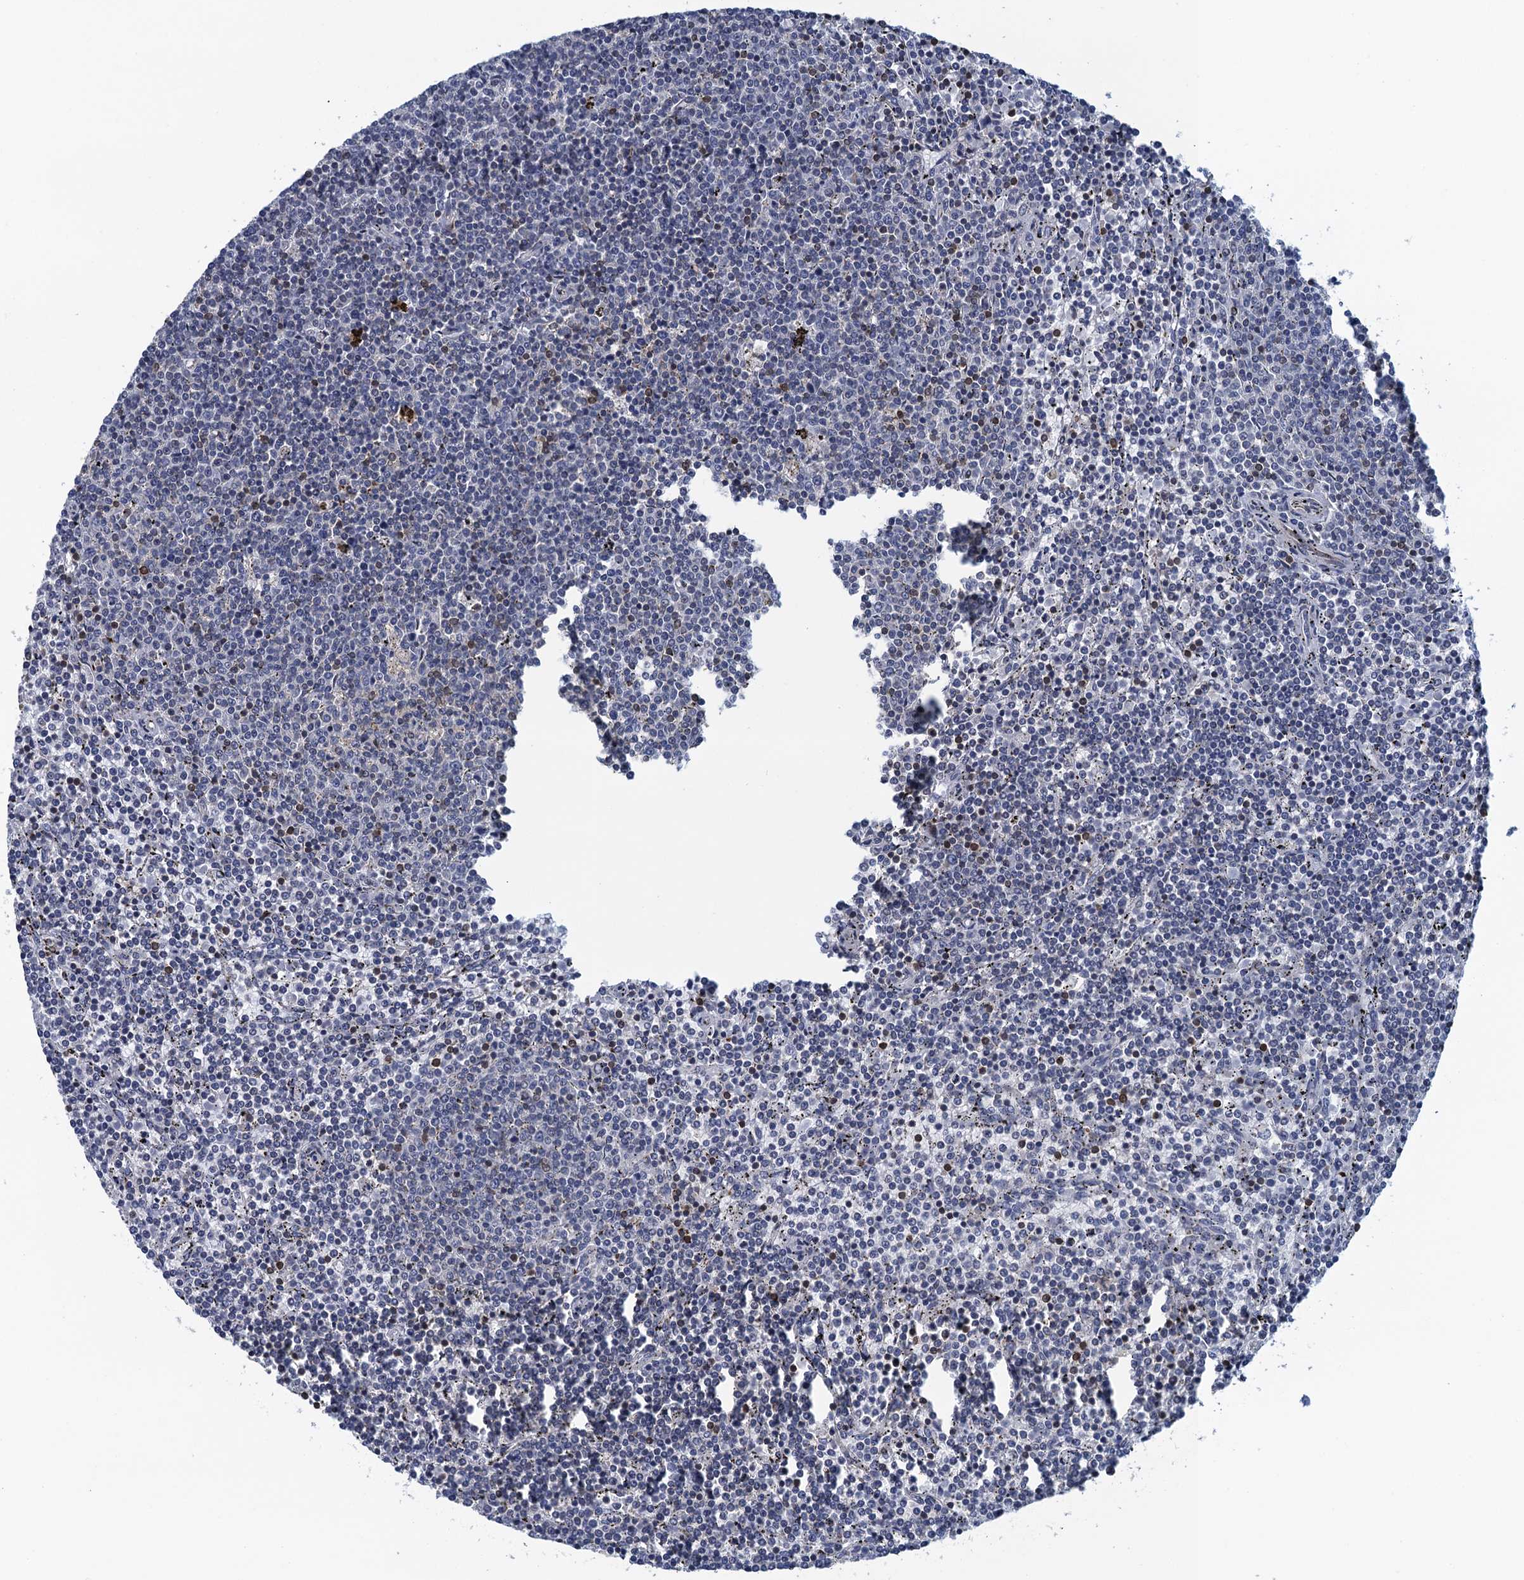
{"staining": {"intensity": "negative", "quantity": "none", "location": "none"}, "tissue": "lymphoma", "cell_type": "Tumor cells", "image_type": "cancer", "snomed": [{"axis": "morphology", "description": "Malignant lymphoma, non-Hodgkin's type, Low grade"}, {"axis": "topography", "description": "Spleen"}], "caption": "This is a micrograph of IHC staining of lymphoma, which shows no positivity in tumor cells. (Brightfield microscopy of DAB (3,3'-diaminobenzidine) immunohistochemistry at high magnification).", "gene": "TRAF3IP3", "patient": {"sex": "female", "age": 50}}